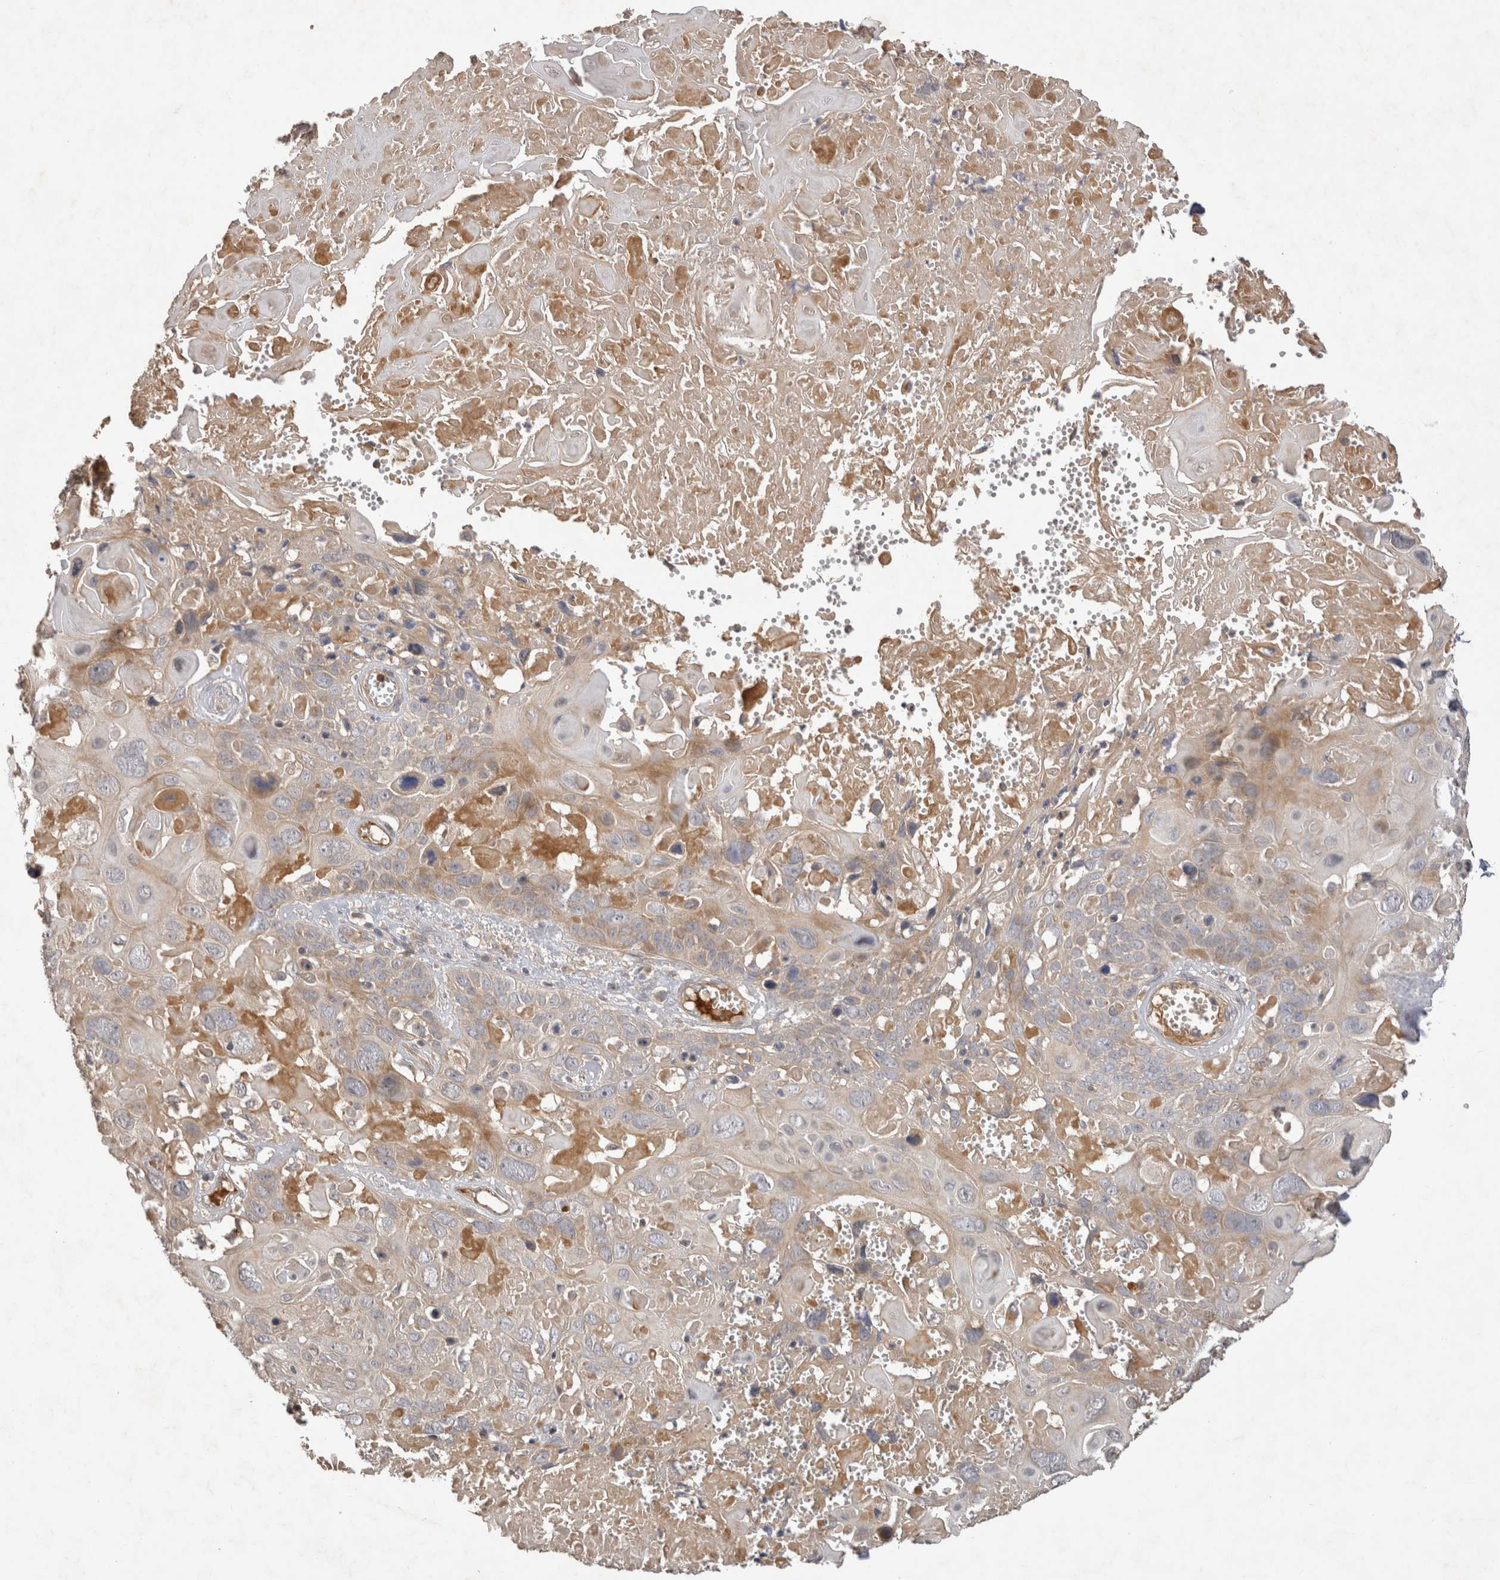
{"staining": {"intensity": "negative", "quantity": "none", "location": "none"}, "tissue": "cervical cancer", "cell_type": "Tumor cells", "image_type": "cancer", "snomed": [{"axis": "morphology", "description": "Squamous cell carcinoma, NOS"}, {"axis": "topography", "description": "Cervix"}], "caption": "Histopathology image shows no significant protein expression in tumor cells of cervical cancer.", "gene": "PPP1R42", "patient": {"sex": "female", "age": 74}}